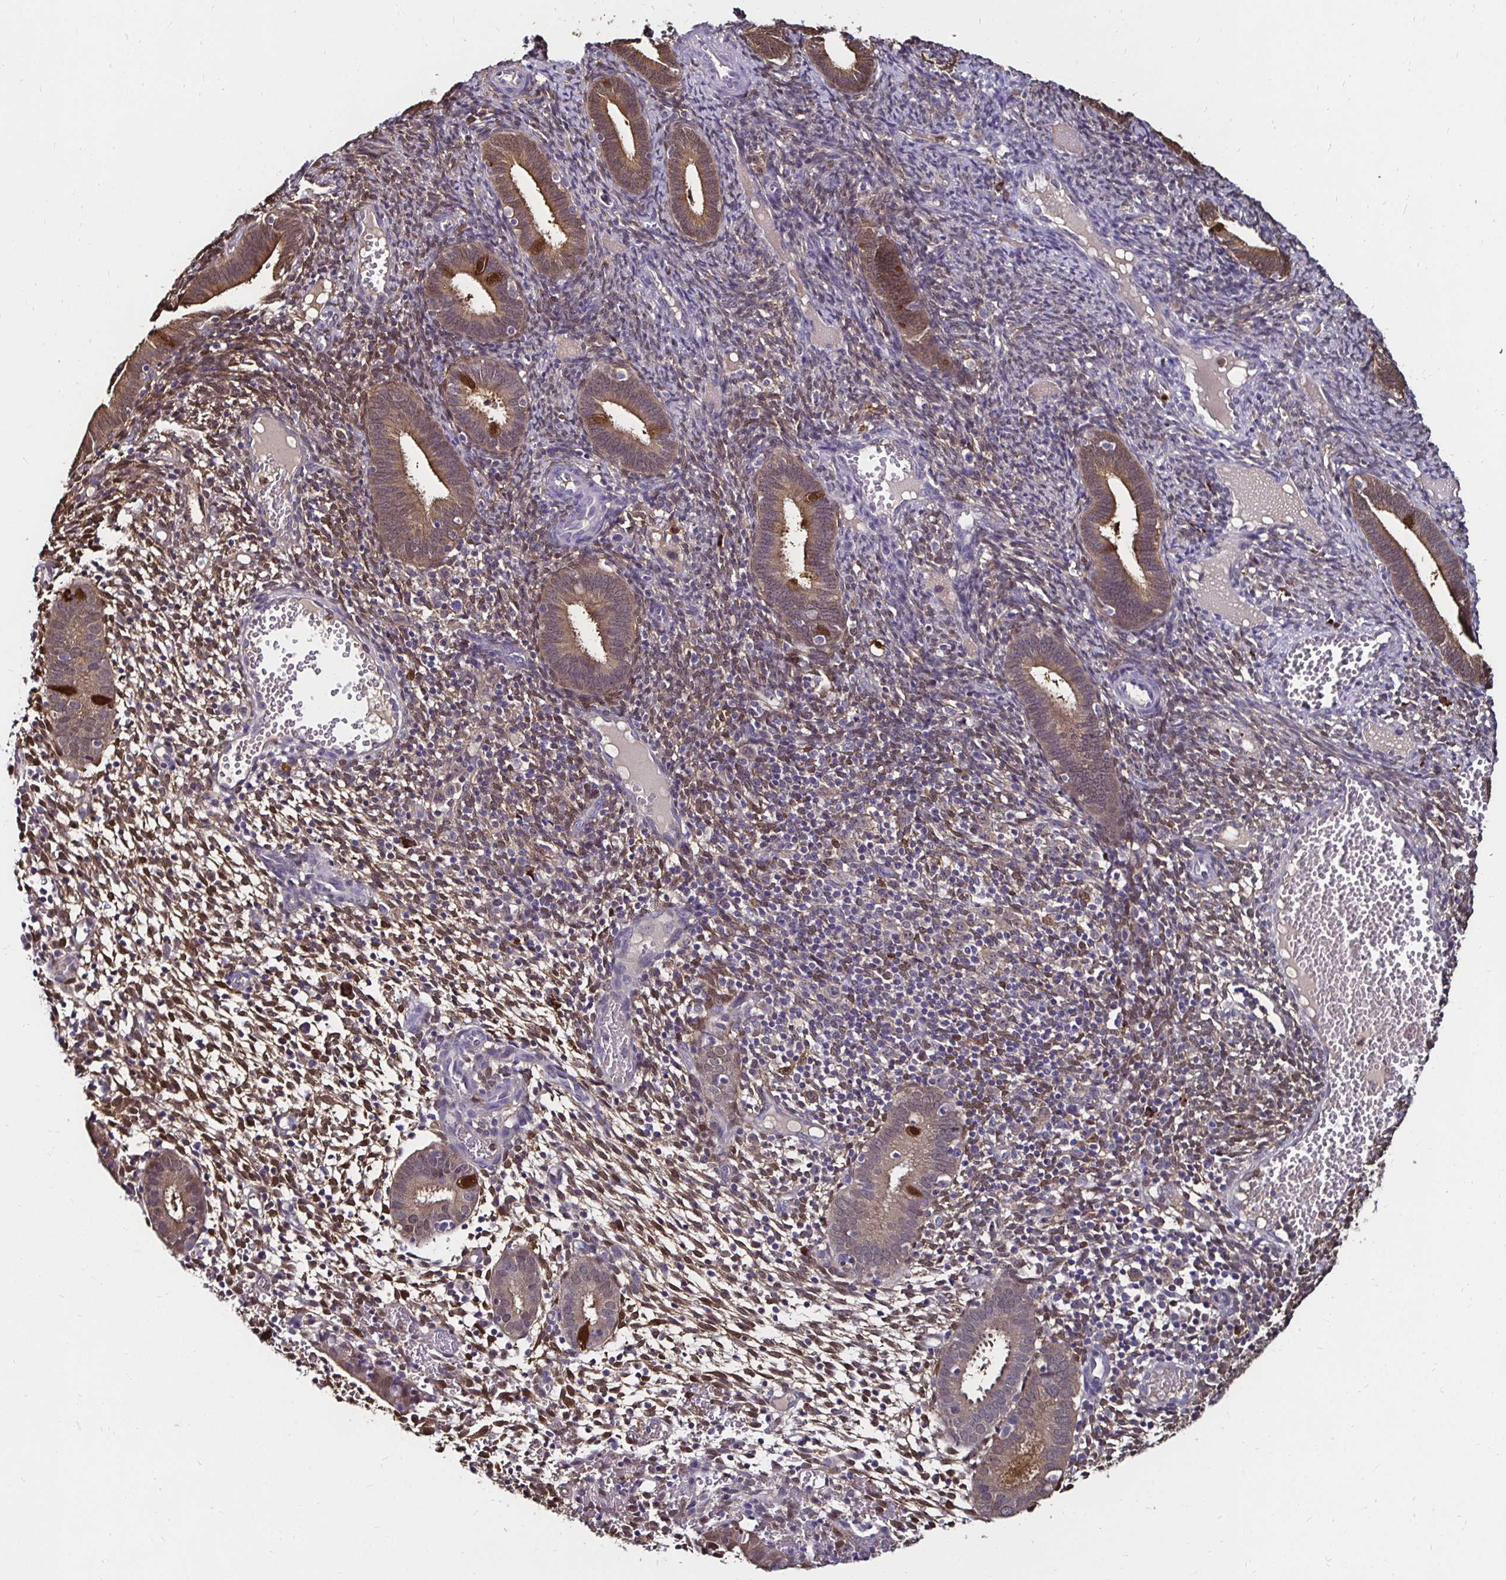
{"staining": {"intensity": "weak", "quantity": "<25%", "location": "cytoplasmic/membranous"}, "tissue": "endometrium", "cell_type": "Cells in endometrial stroma", "image_type": "normal", "snomed": [{"axis": "morphology", "description": "Normal tissue, NOS"}, {"axis": "topography", "description": "Endometrium"}], "caption": "High power microscopy histopathology image of an immunohistochemistry (IHC) histopathology image of normal endometrium, revealing no significant staining in cells in endometrial stroma. (Immunohistochemistry, brightfield microscopy, high magnification).", "gene": "TXN", "patient": {"sex": "female", "age": 41}}